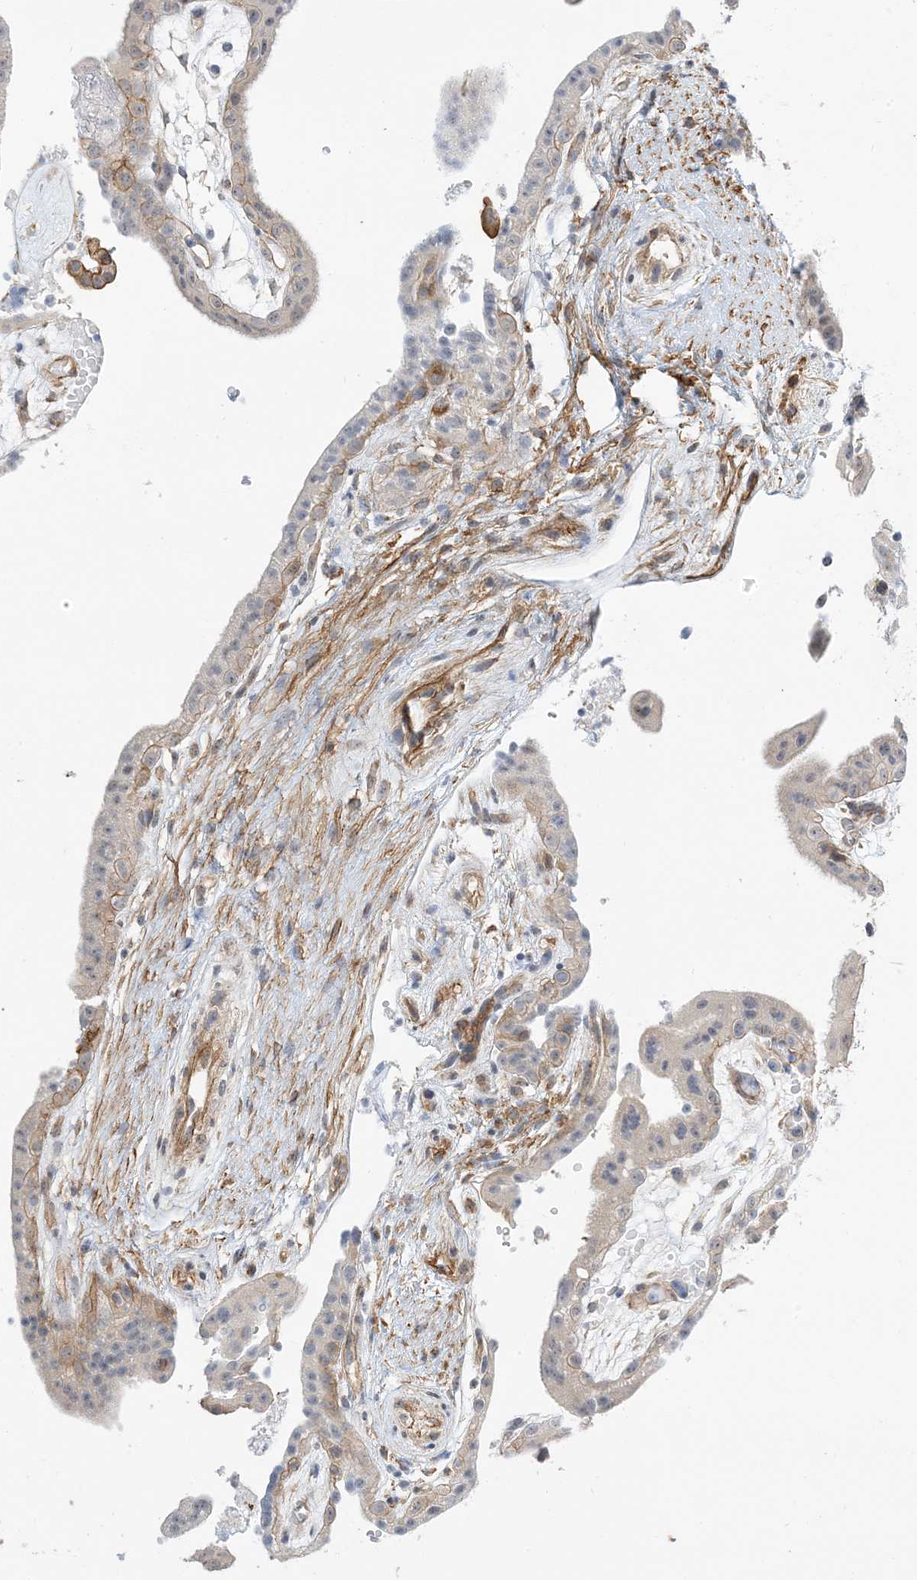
{"staining": {"intensity": "strong", "quantity": ">75%", "location": "cytoplasmic/membranous"}, "tissue": "placenta", "cell_type": "Decidual cells", "image_type": "normal", "snomed": [{"axis": "morphology", "description": "Normal tissue, NOS"}, {"axis": "topography", "description": "Placenta"}], "caption": "Immunohistochemistry (IHC) of normal placenta demonstrates high levels of strong cytoplasmic/membranous positivity in about >75% of decidual cells.", "gene": "IL36B", "patient": {"sex": "female", "age": 18}}